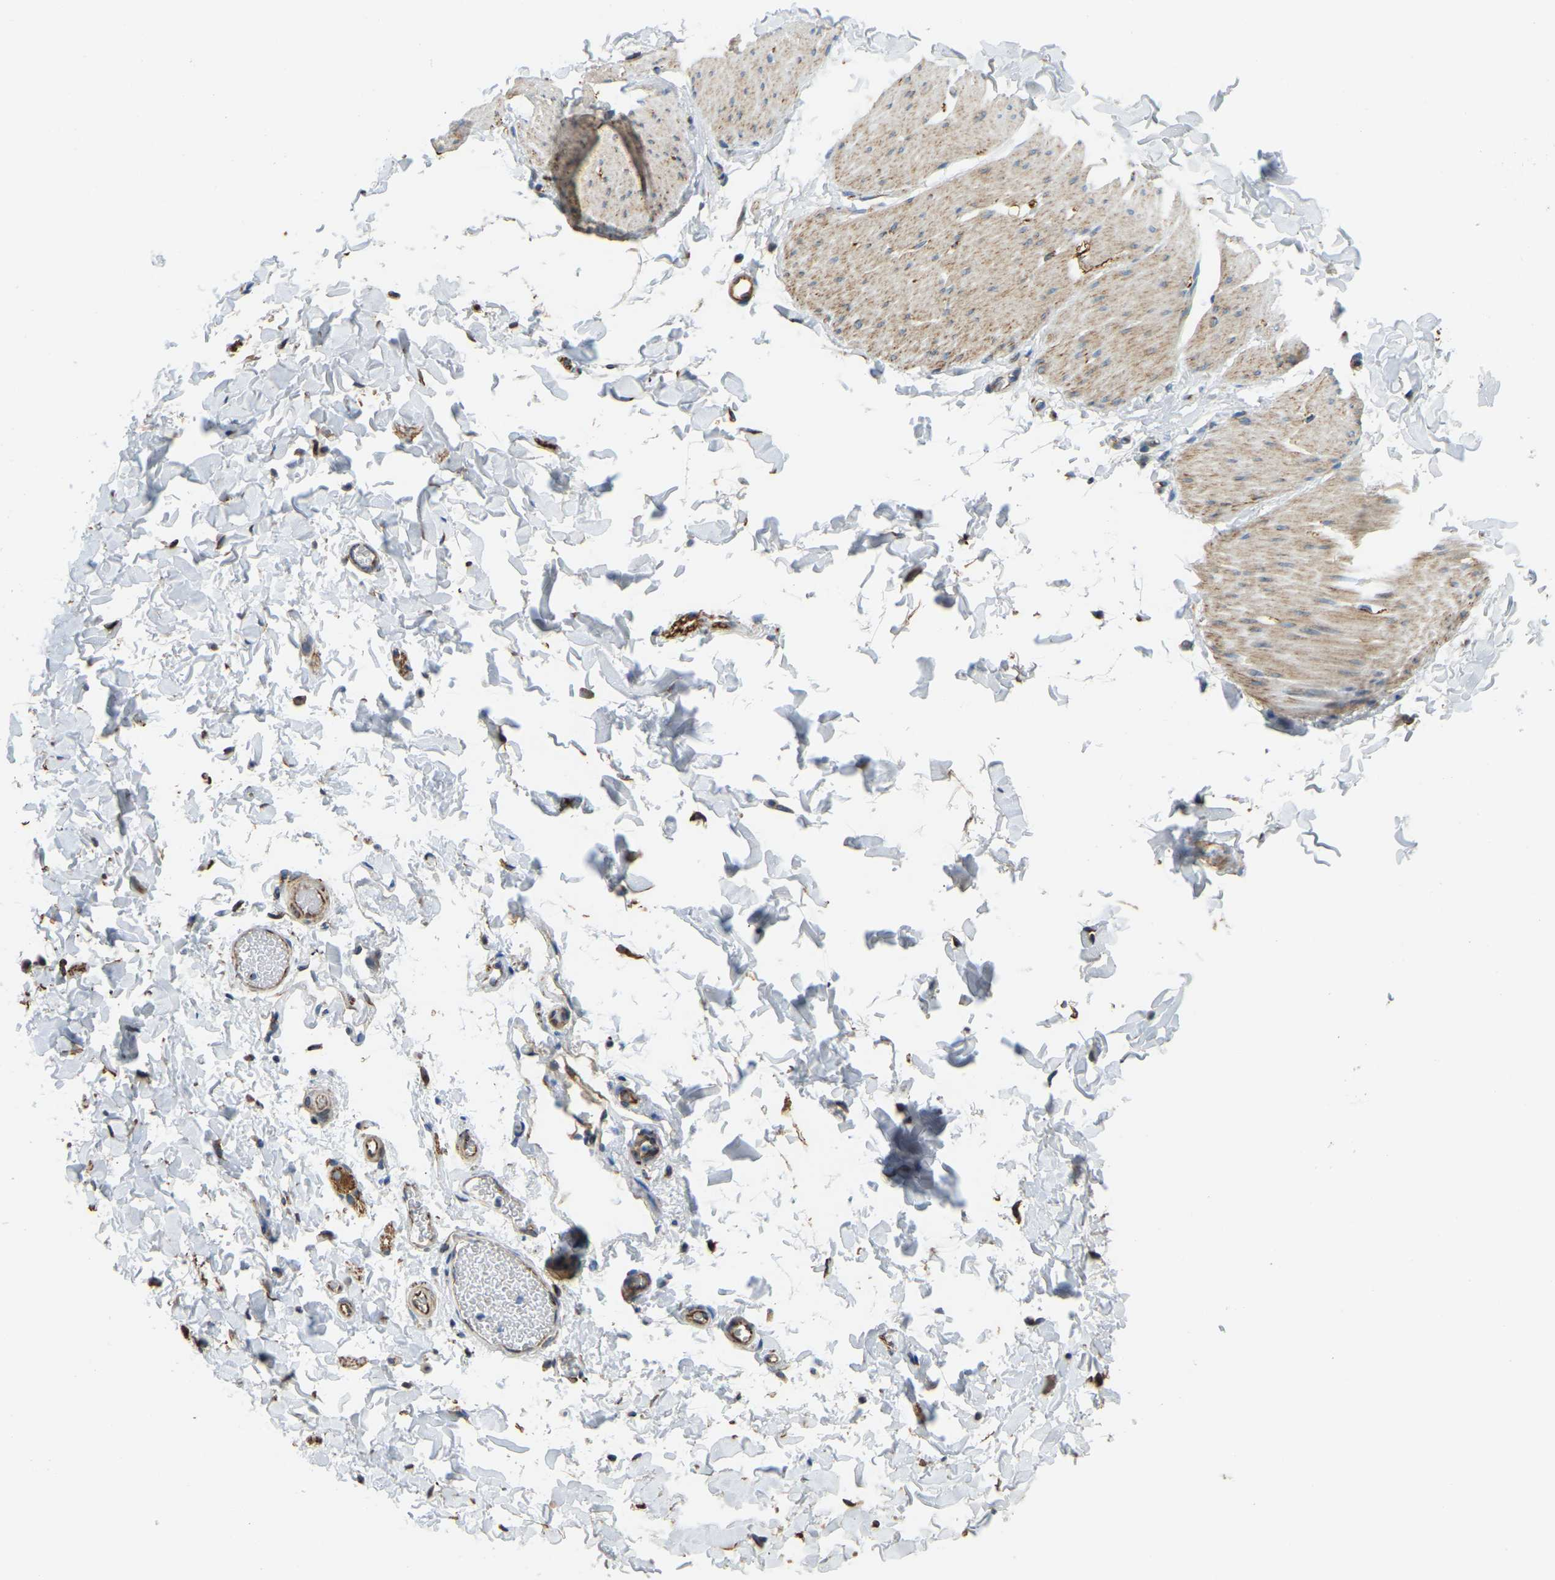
{"staining": {"intensity": "moderate", "quantity": "<25%", "location": "cytoplasmic/membranous"}, "tissue": "smooth muscle", "cell_type": "Smooth muscle cells", "image_type": "normal", "snomed": [{"axis": "morphology", "description": "Normal tissue, NOS"}, {"axis": "topography", "description": "Smooth muscle"}, {"axis": "topography", "description": "Colon"}], "caption": "This photomicrograph exhibits IHC staining of benign smooth muscle, with low moderate cytoplasmic/membranous expression in about <25% of smooth muscle cells.", "gene": "NME8", "patient": {"sex": "male", "age": 67}}